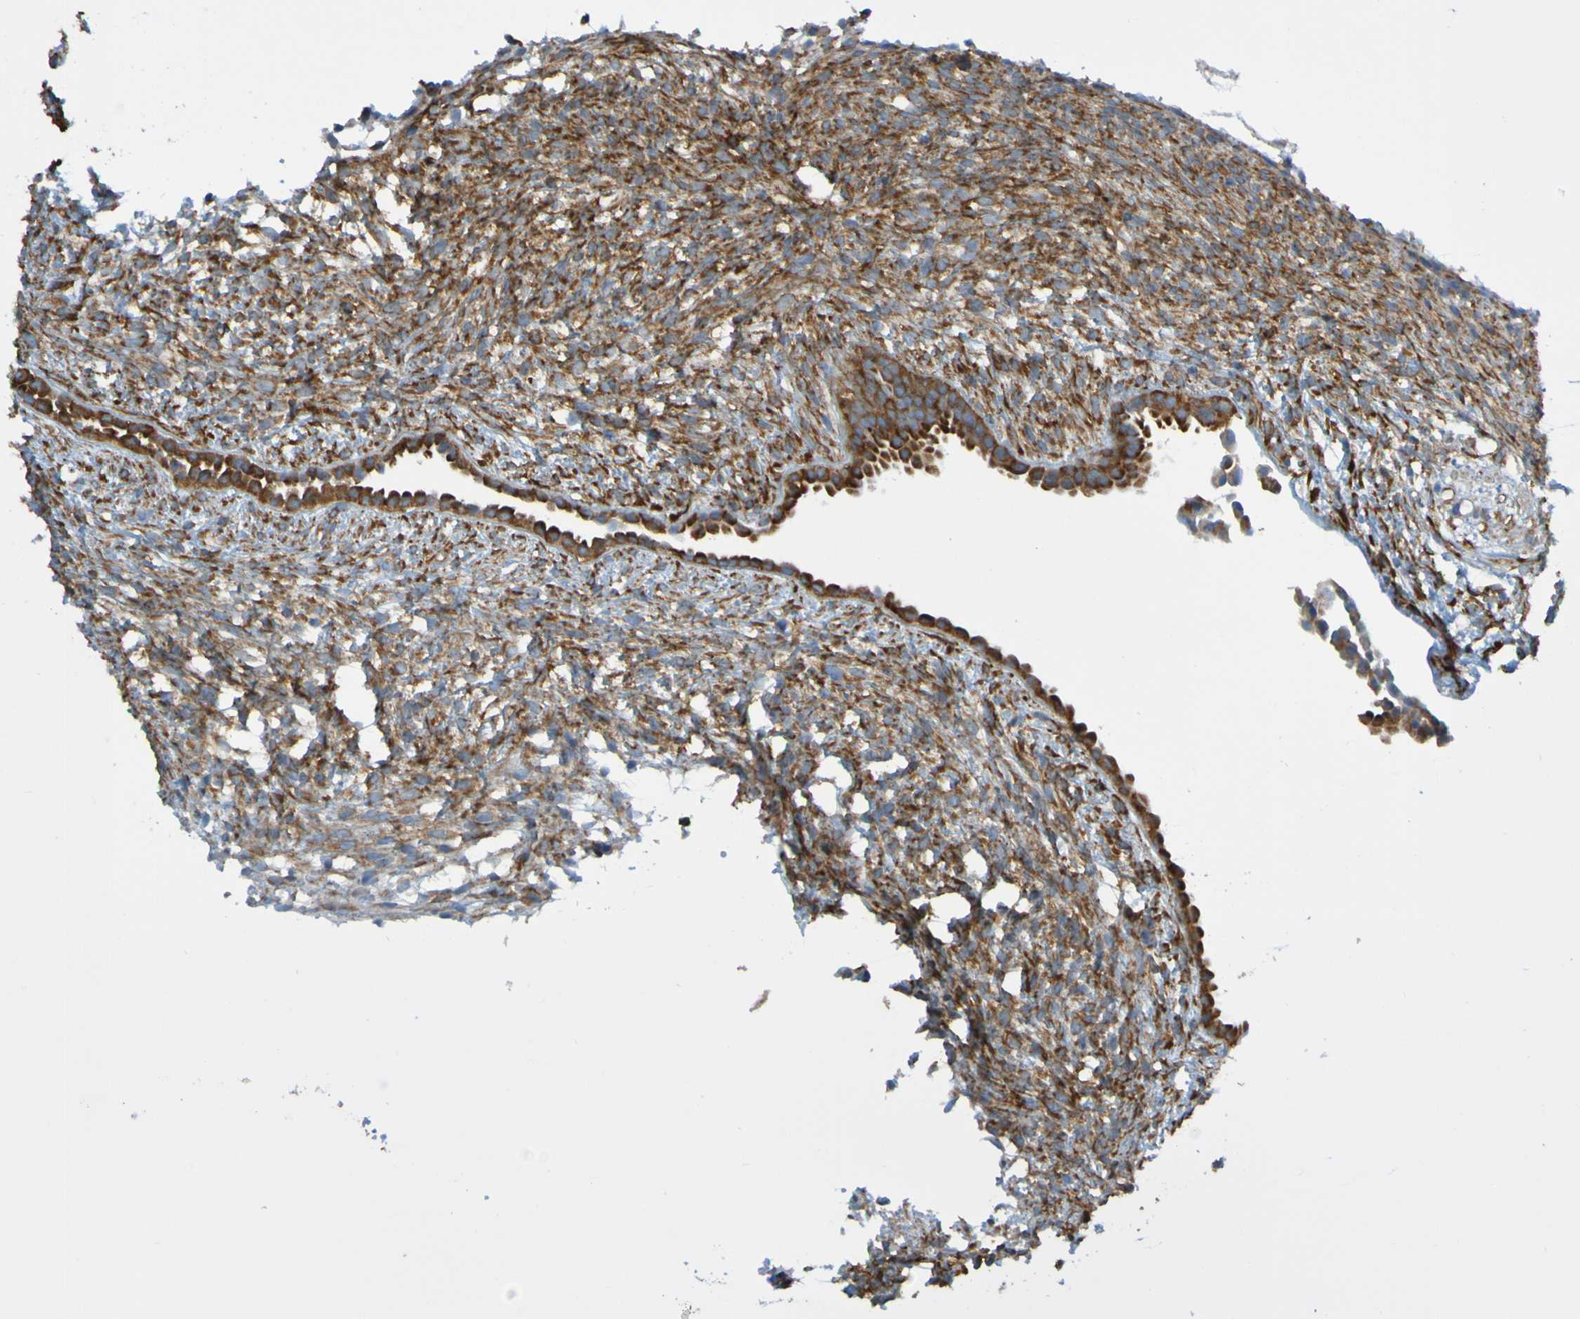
{"staining": {"intensity": "moderate", "quantity": "25%-75%", "location": "cytoplasmic/membranous"}, "tissue": "ovary", "cell_type": "Follicle cells", "image_type": "normal", "snomed": [{"axis": "morphology", "description": "Normal tissue, NOS"}, {"axis": "morphology", "description": "Cyst, NOS"}, {"axis": "topography", "description": "Ovary"}], "caption": "Benign ovary shows moderate cytoplasmic/membranous positivity in approximately 25%-75% of follicle cells.", "gene": "SSR1", "patient": {"sex": "female", "age": 18}}